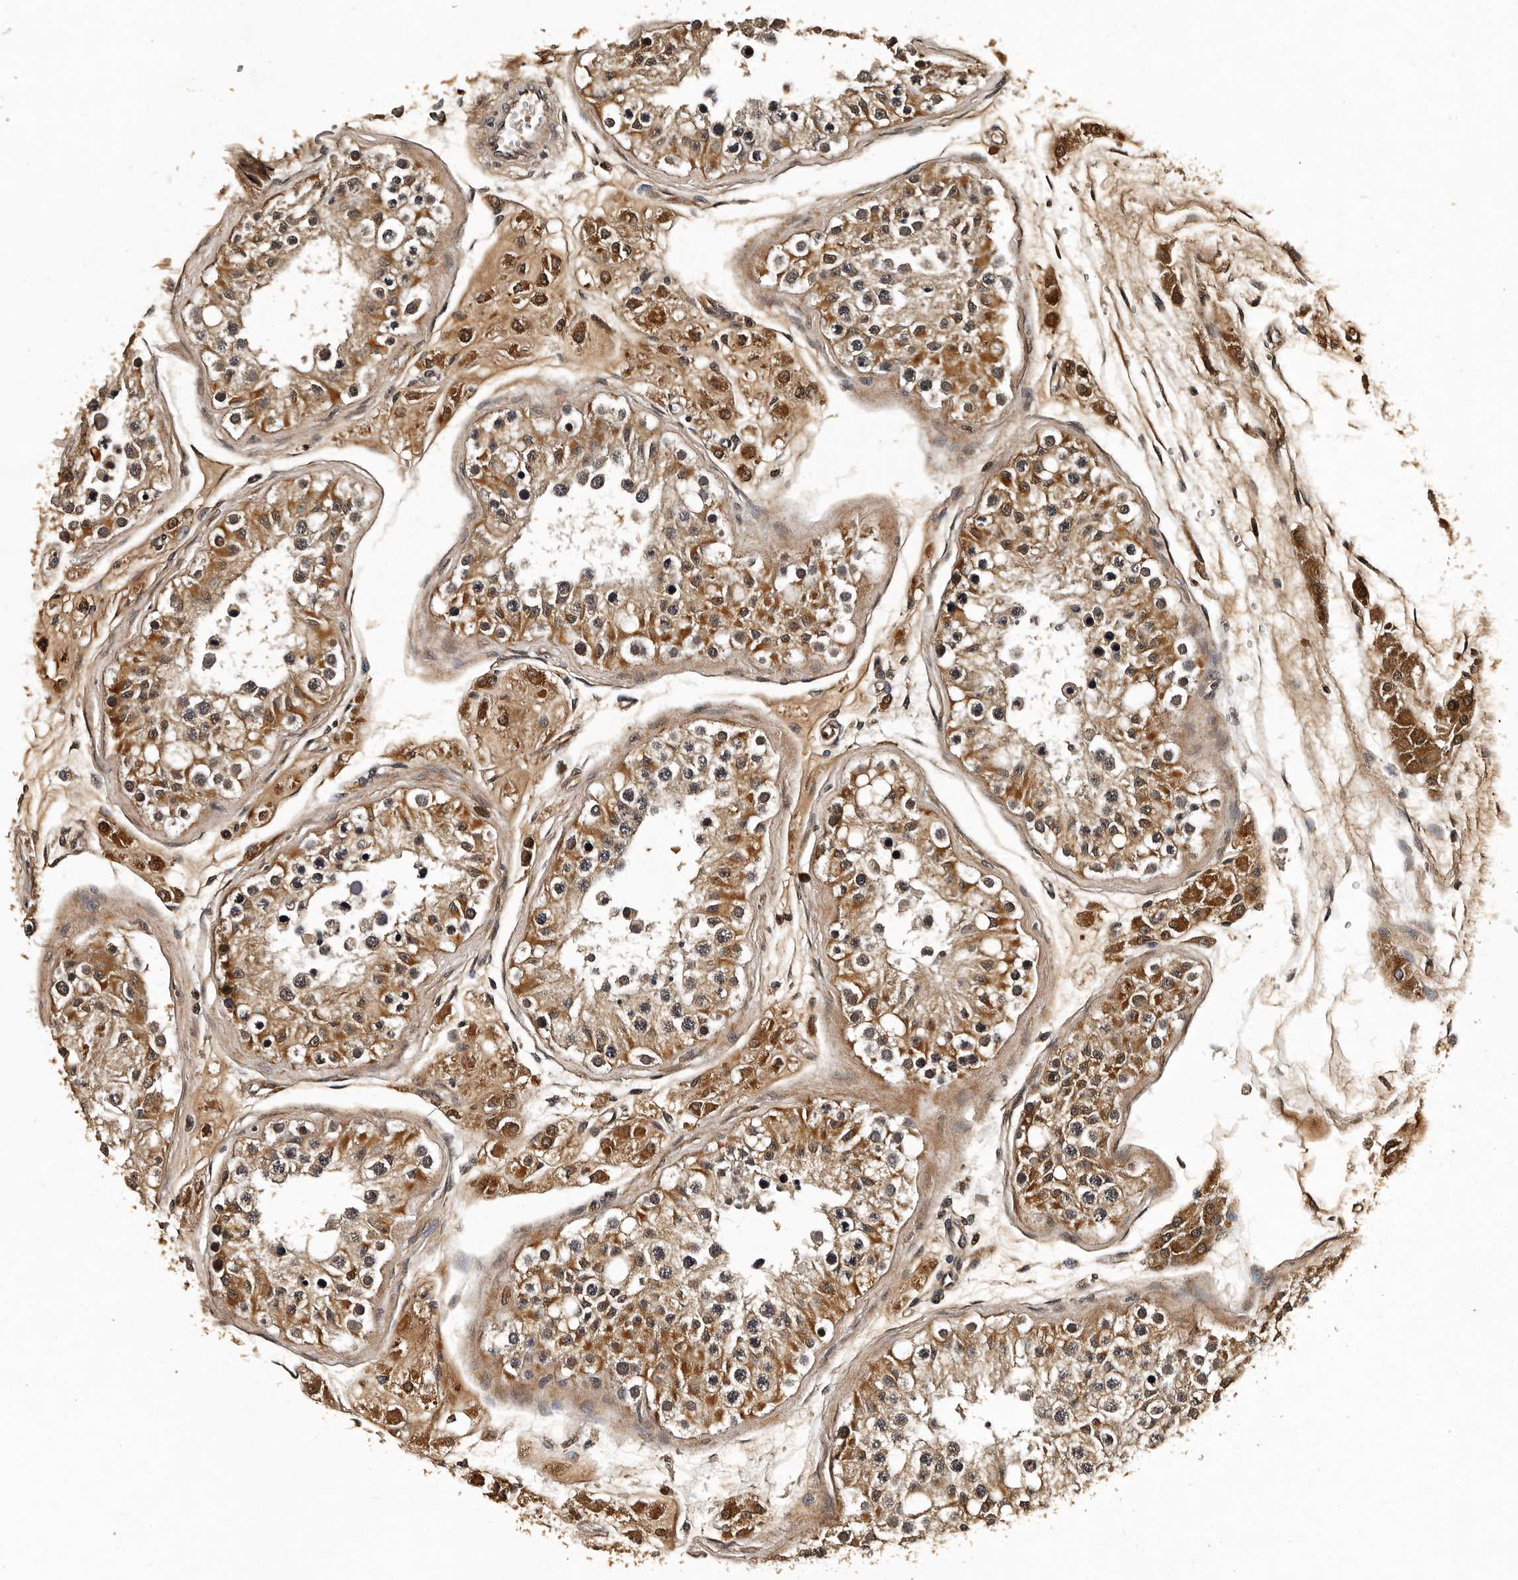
{"staining": {"intensity": "moderate", "quantity": ">75%", "location": "cytoplasmic/membranous"}, "tissue": "testis", "cell_type": "Cells in seminiferous ducts", "image_type": "normal", "snomed": [{"axis": "morphology", "description": "Normal tissue, NOS"}, {"axis": "morphology", "description": "Adenocarcinoma, metastatic, NOS"}, {"axis": "topography", "description": "Testis"}], "caption": "Testis stained with immunohistochemistry demonstrates moderate cytoplasmic/membranous staining in approximately >75% of cells in seminiferous ducts. The protein is stained brown, and the nuclei are stained in blue (DAB IHC with brightfield microscopy, high magnification).", "gene": "CPNE3", "patient": {"sex": "male", "age": 26}}